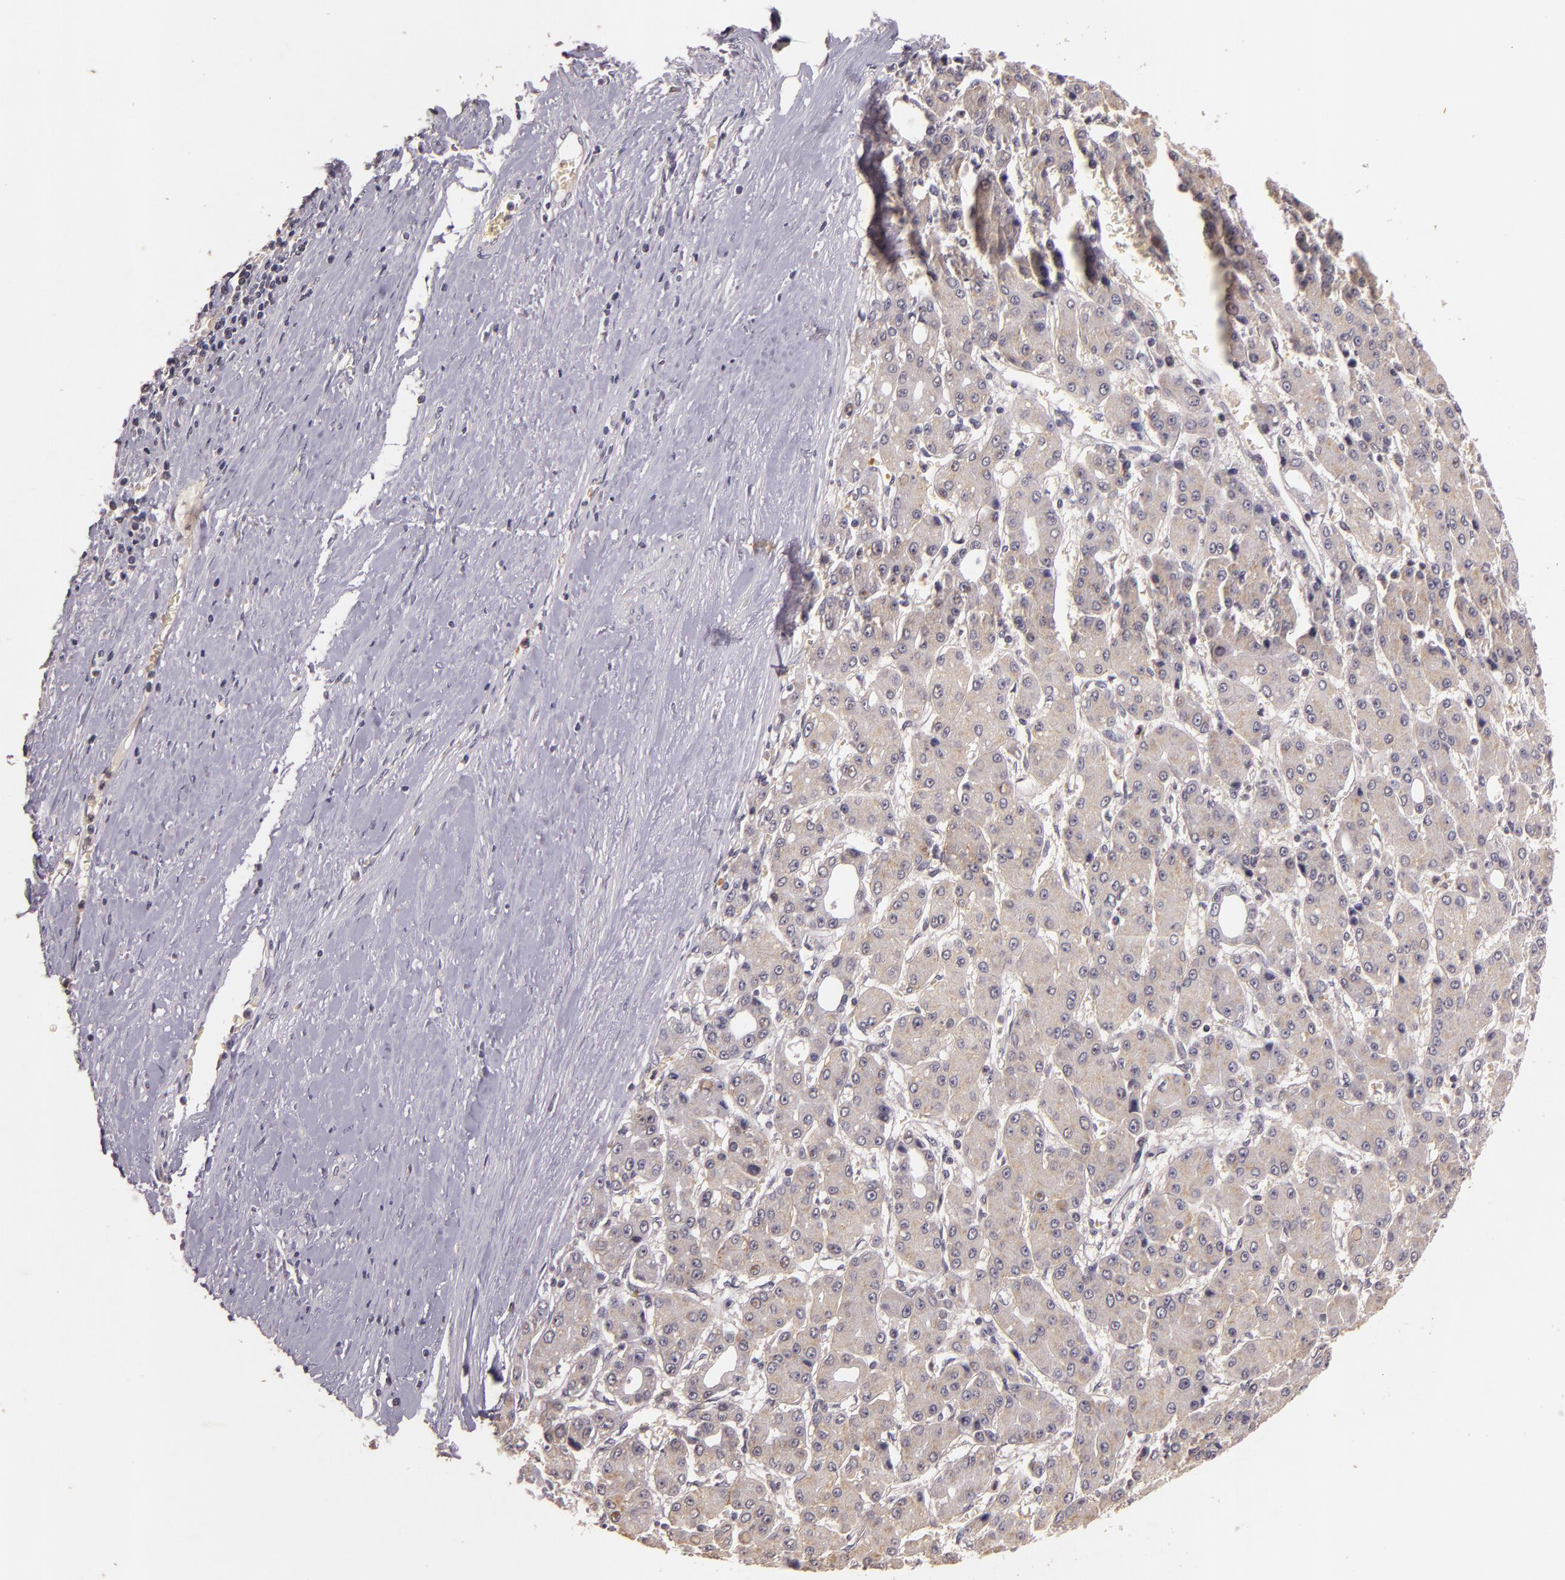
{"staining": {"intensity": "negative", "quantity": "none", "location": "none"}, "tissue": "liver cancer", "cell_type": "Tumor cells", "image_type": "cancer", "snomed": [{"axis": "morphology", "description": "Carcinoma, Hepatocellular, NOS"}, {"axis": "topography", "description": "Liver"}], "caption": "Image shows no protein expression in tumor cells of liver cancer (hepatocellular carcinoma) tissue. Brightfield microscopy of immunohistochemistry (IHC) stained with DAB (3,3'-diaminobenzidine) (brown) and hematoxylin (blue), captured at high magnification.", "gene": "TFF1", "patient": {"sex": "male", "age": 69}}